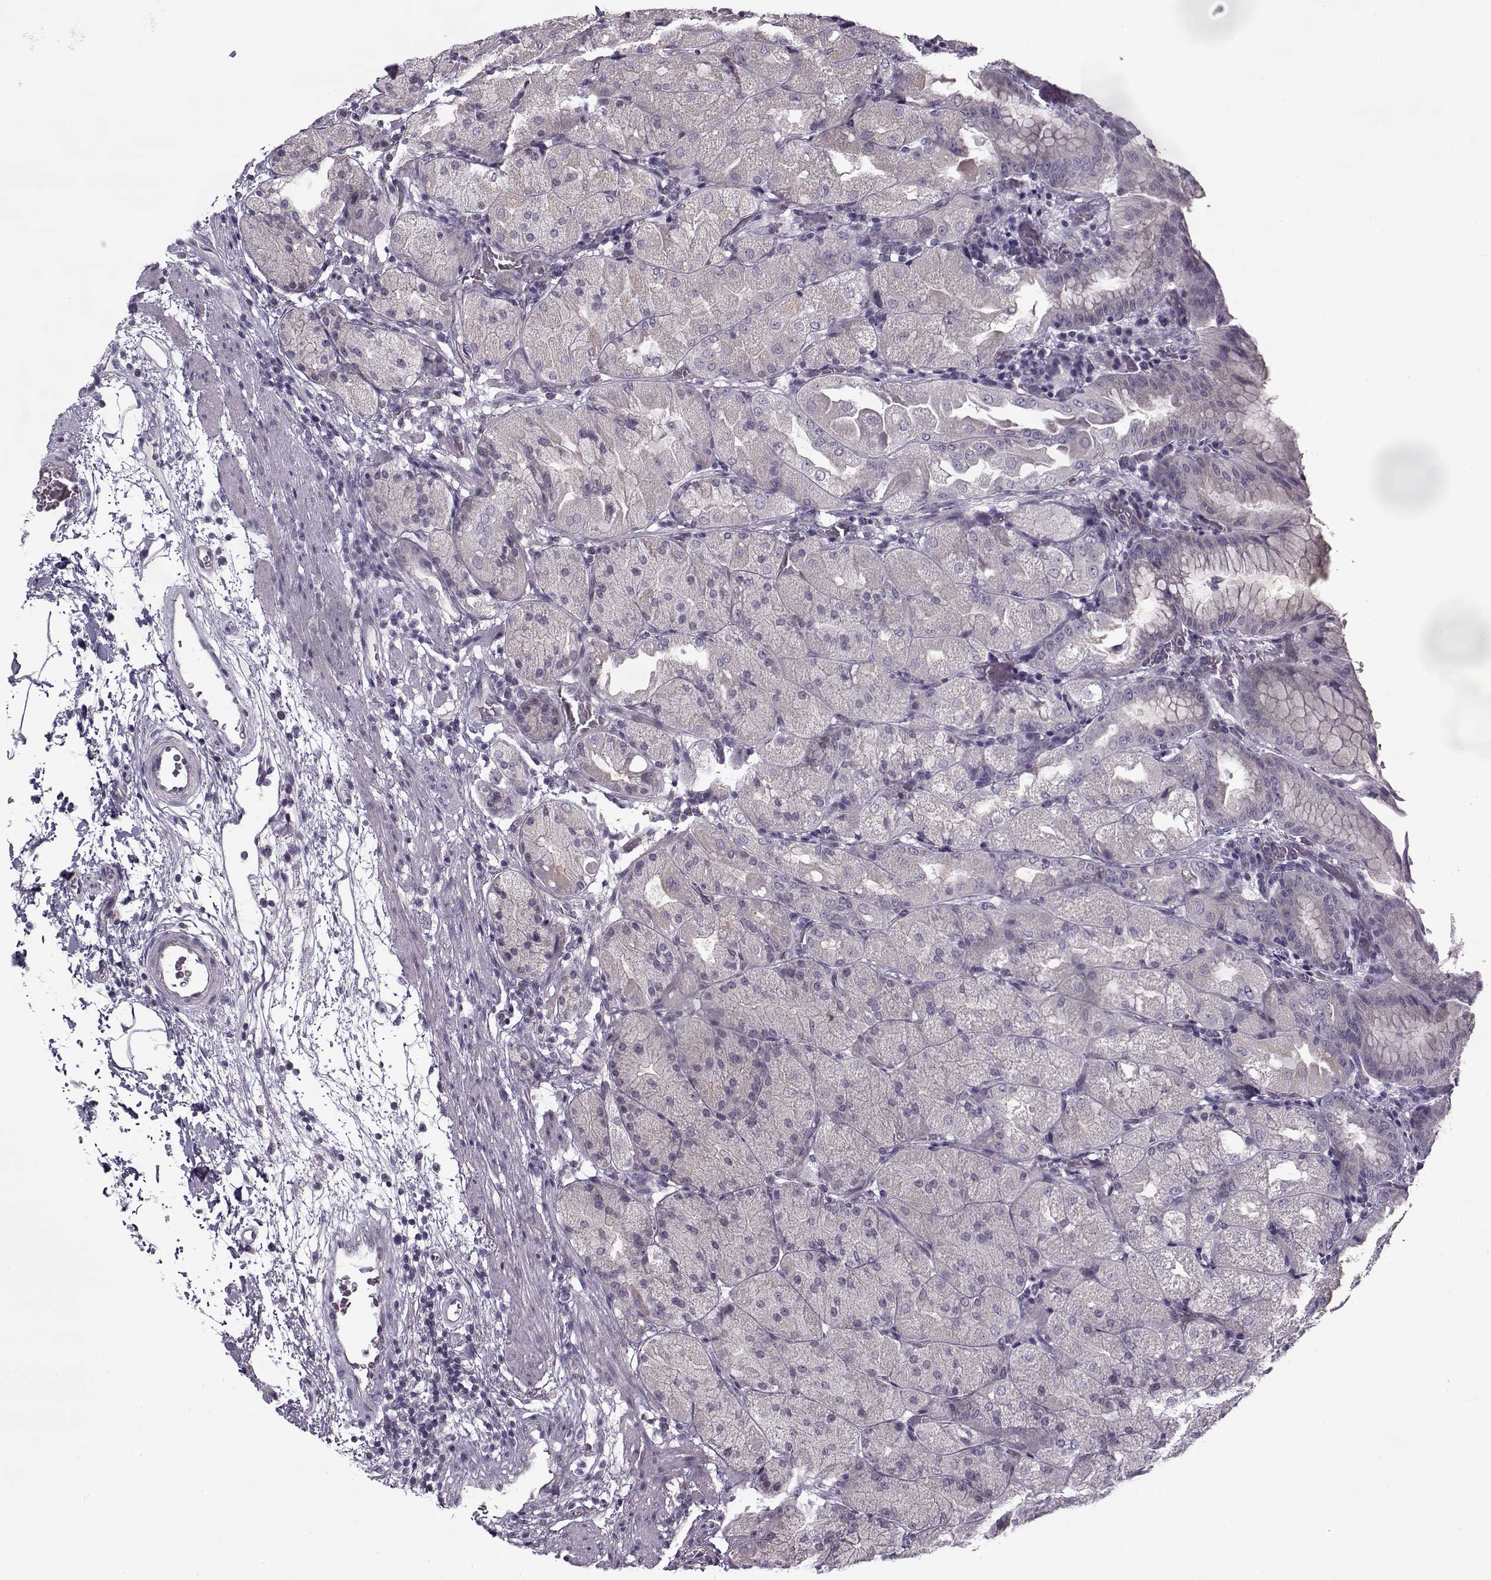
{"staining": {"intensity": "negative", "quantity": "none", "location": "none"}, "tissue": "stomach", "cell_type": "Glandular cells", "image_type": "normal", "snomed": [{"axis": "morphology", "description": "Normal tissue, NOS"}, {"axis": "topography", "description": "Stomach, upper"}, {"axis": "topography", "description": "Stomach"}, {"axis": "topography", "description": "Stomach, lower"}], "caption": "Histopathology image shows no protein positivity in glandular cells of normal stomach. (IHC, brightfield microscopy, high magnification).", "gene": "PNMT", "patient": {"sex": "male", "age": 62}}